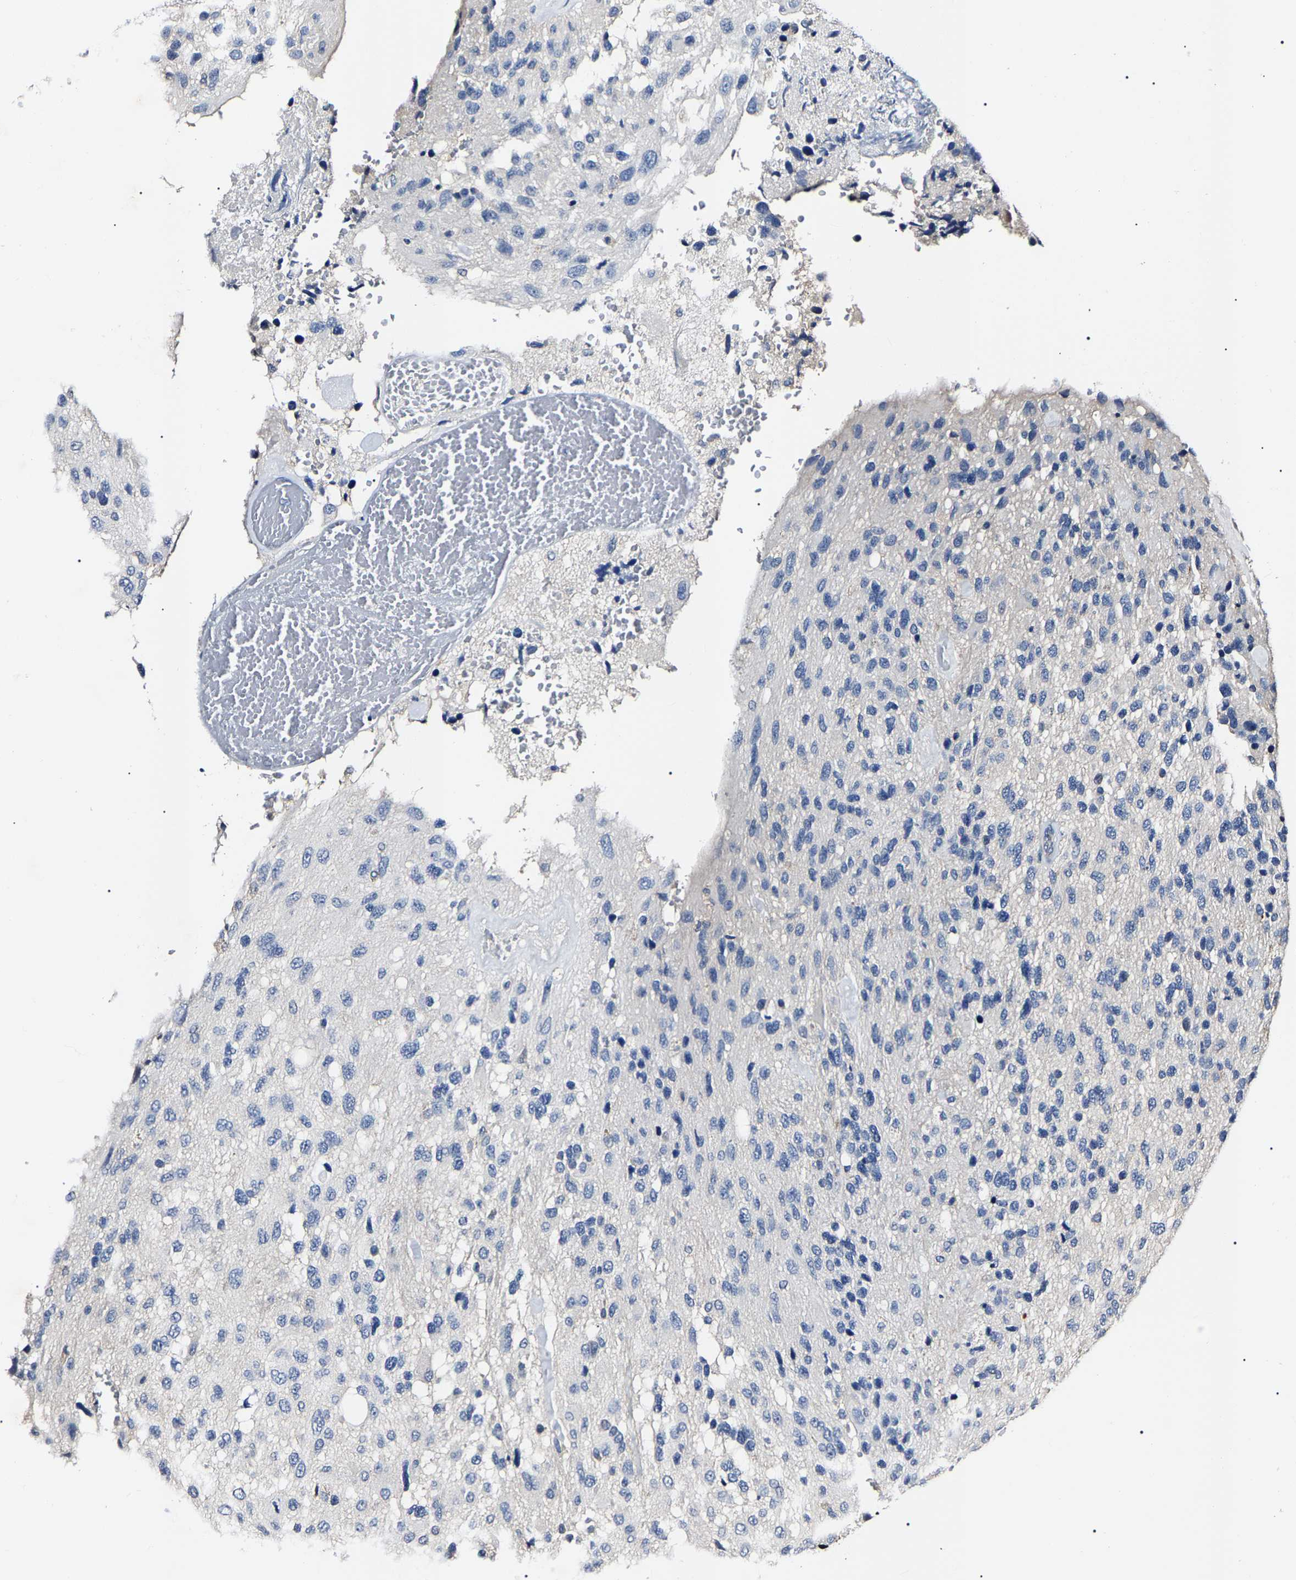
{"staining": {"intensity": "negative", "quantity": "none", "location": "none"}, "tissue": "glioma", "cell_type": "Tumor cells", "image_type": "cancer", "snomed": [{"axis": "morphology", "description": "Glioma, malignant, High grade"}, {"axis": "topography", "description": "Brain"}], "caption": "DAB (3,3'-diaminobenzidine) immunohistochemical staining of glioma demonstrates no significant positivity in tumor cells.", "gene": "KLHL42", "patient": {"sex": "female", "age": 58}}